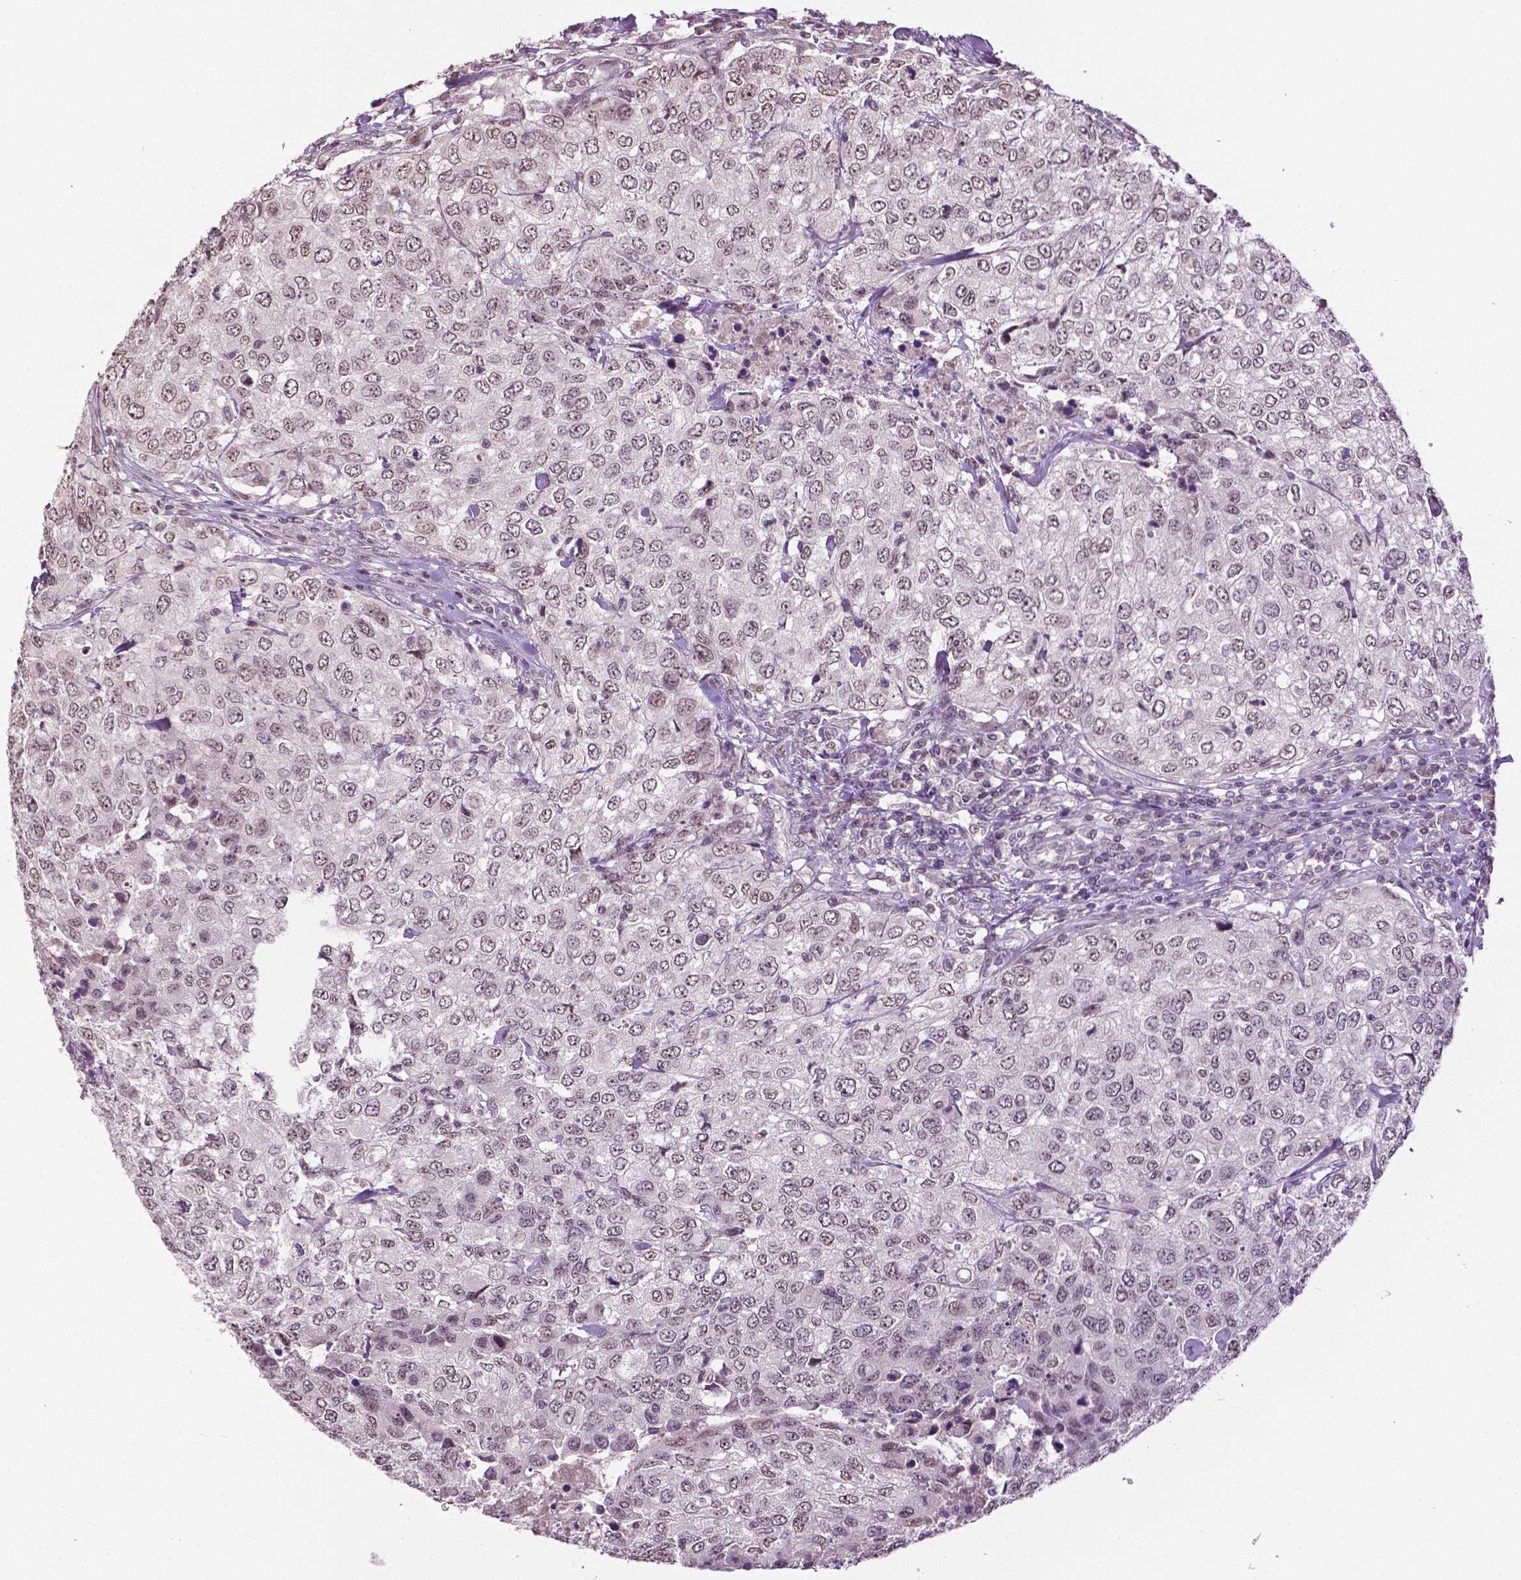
{"staining": {"intensity": "weak", "quantity": ">75%", "location": "nuclear"}, "tissue": "urothelial cancer", "cell_type": "Tumor cells", "image_type": "cancer", "snomed": [{"axis": "morphology", "description": "Urothelial carcinoma, High grade"}, {"axis": "topography", "description": "Urinary bladder"}], "caption": "Immunohistochemistry photomicrograph of neoplastic tissue: human urothelial cancer stained using immunohistochemistry (IHC) demonstrates low levels of weak protein expression localized specifically in the nuclear of tumor cells, appearing as a nuclear brown color.", "gene": "DLX5", "patient": {"sex": "female", "age": 78}}